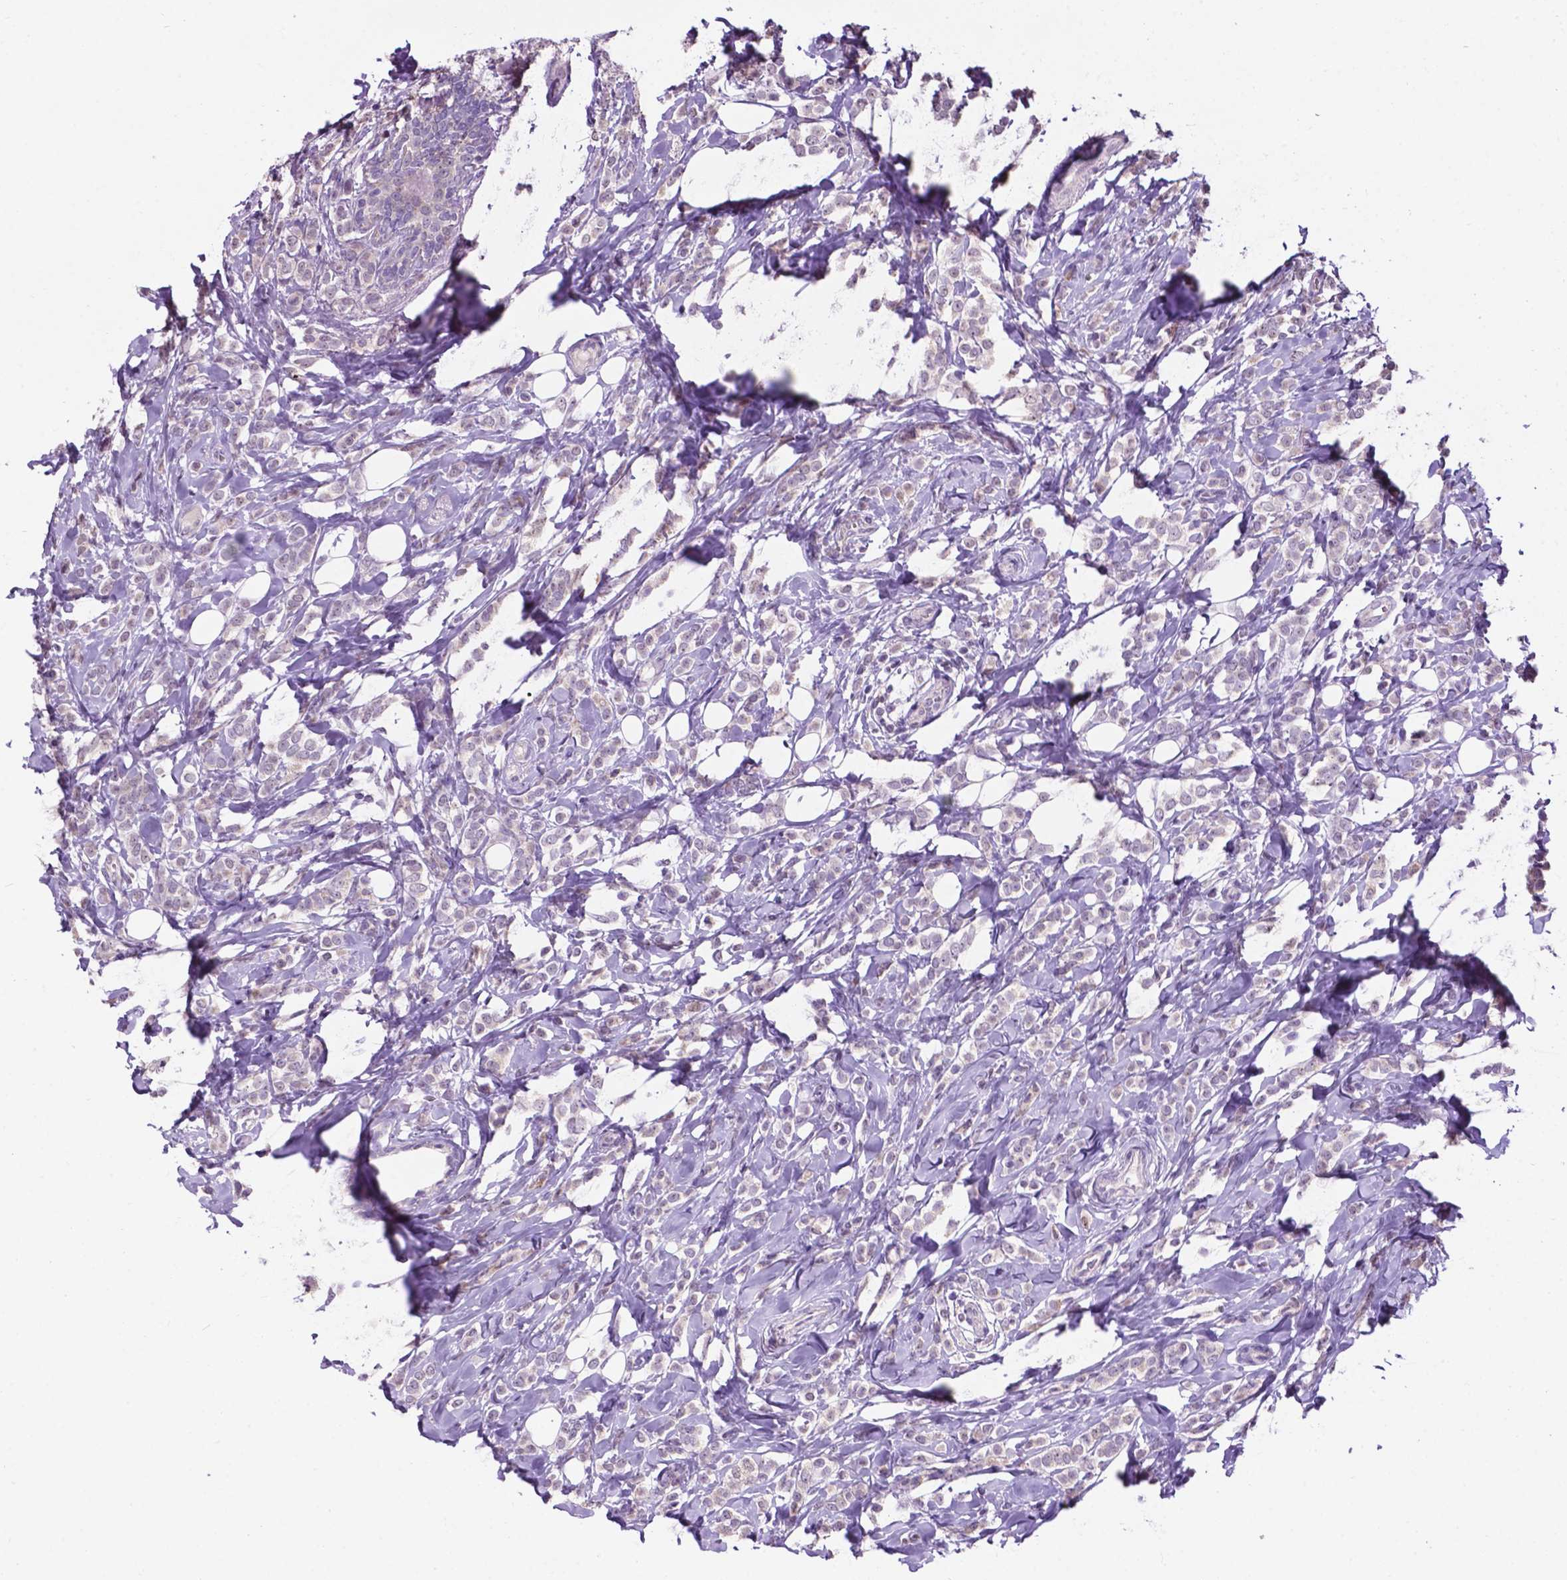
{"staining": {"intensity": "weak", "quantity": "<25%", "location": "nuclear"}, "tissue": "breast cancer", "cell_type": "Tumor cells", "image_type": "cancer", "snomed": [{"axis": "morphology", "description": "Lobular carcinoma"}, {"axis": "topography", "description": "Breast"}], "caption": "Immunohistochemistry micrograph of neoplastic tissue: breast cancer stained with DAB demonstrates no significant protein staining in tumor cells.", "gene": "SMAD3", "patient": {"sex": "female", "age": 49}}